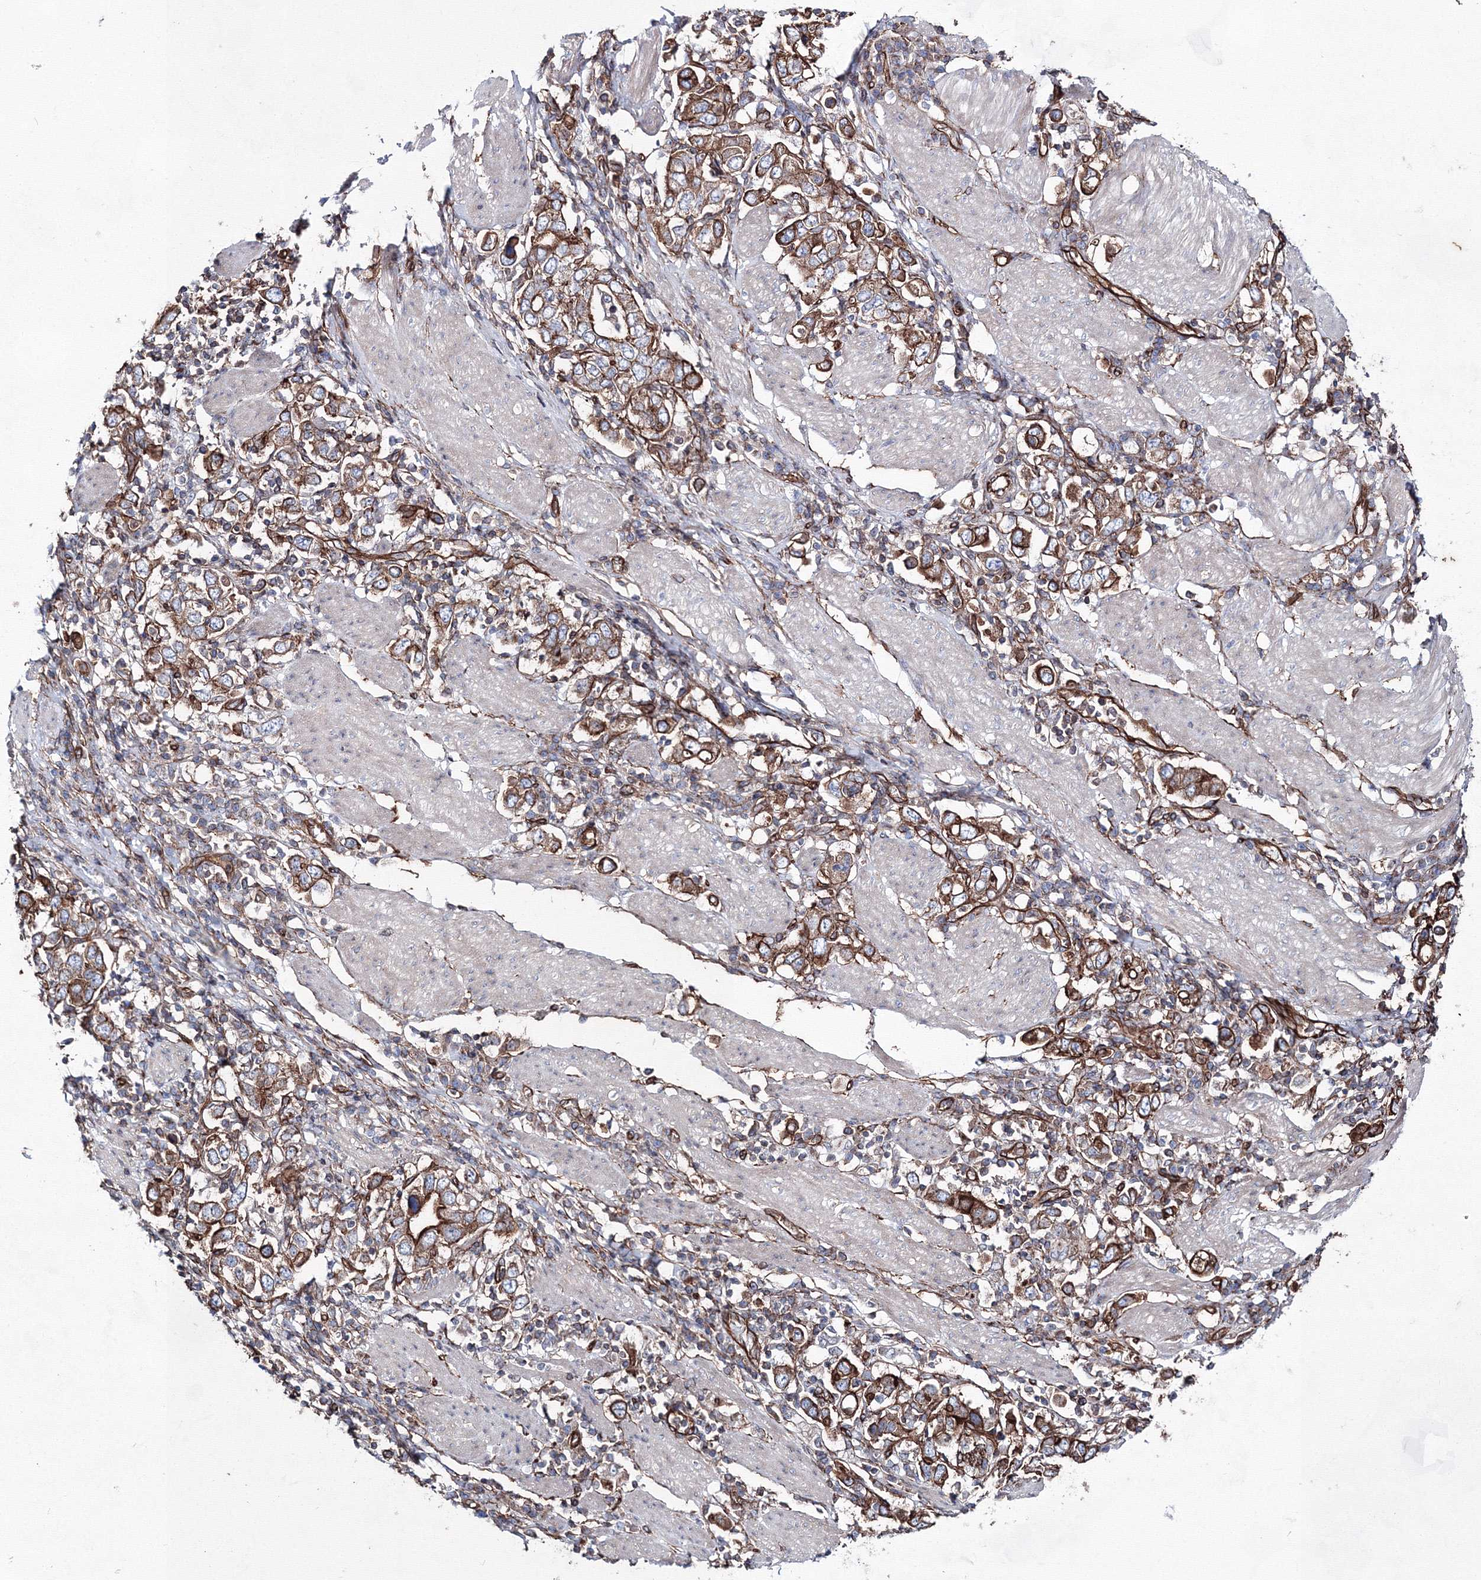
{"staining": {"intensity": "strong", "quantity": ">75%", "location": "cytoplasmic/membranous"}, "tissue": "stomach cancer", "cell_type": "Tumor cells", "image_type": "cancer", "snomed": [{"axis": "morphology", "description": "Adenocarcinoma, NOS"}, {"axis": "topography", "description": "Stomach, upper"}], "caption": "Immunohistochemistry (IHC) (DAB) staining of human stomach cancer shows strong cytoplasmic/membranous protein staining in approximately >75% of tumor cells.", "gene": "ANKRD37", "patient": {"sex": "male", "age": 62}}